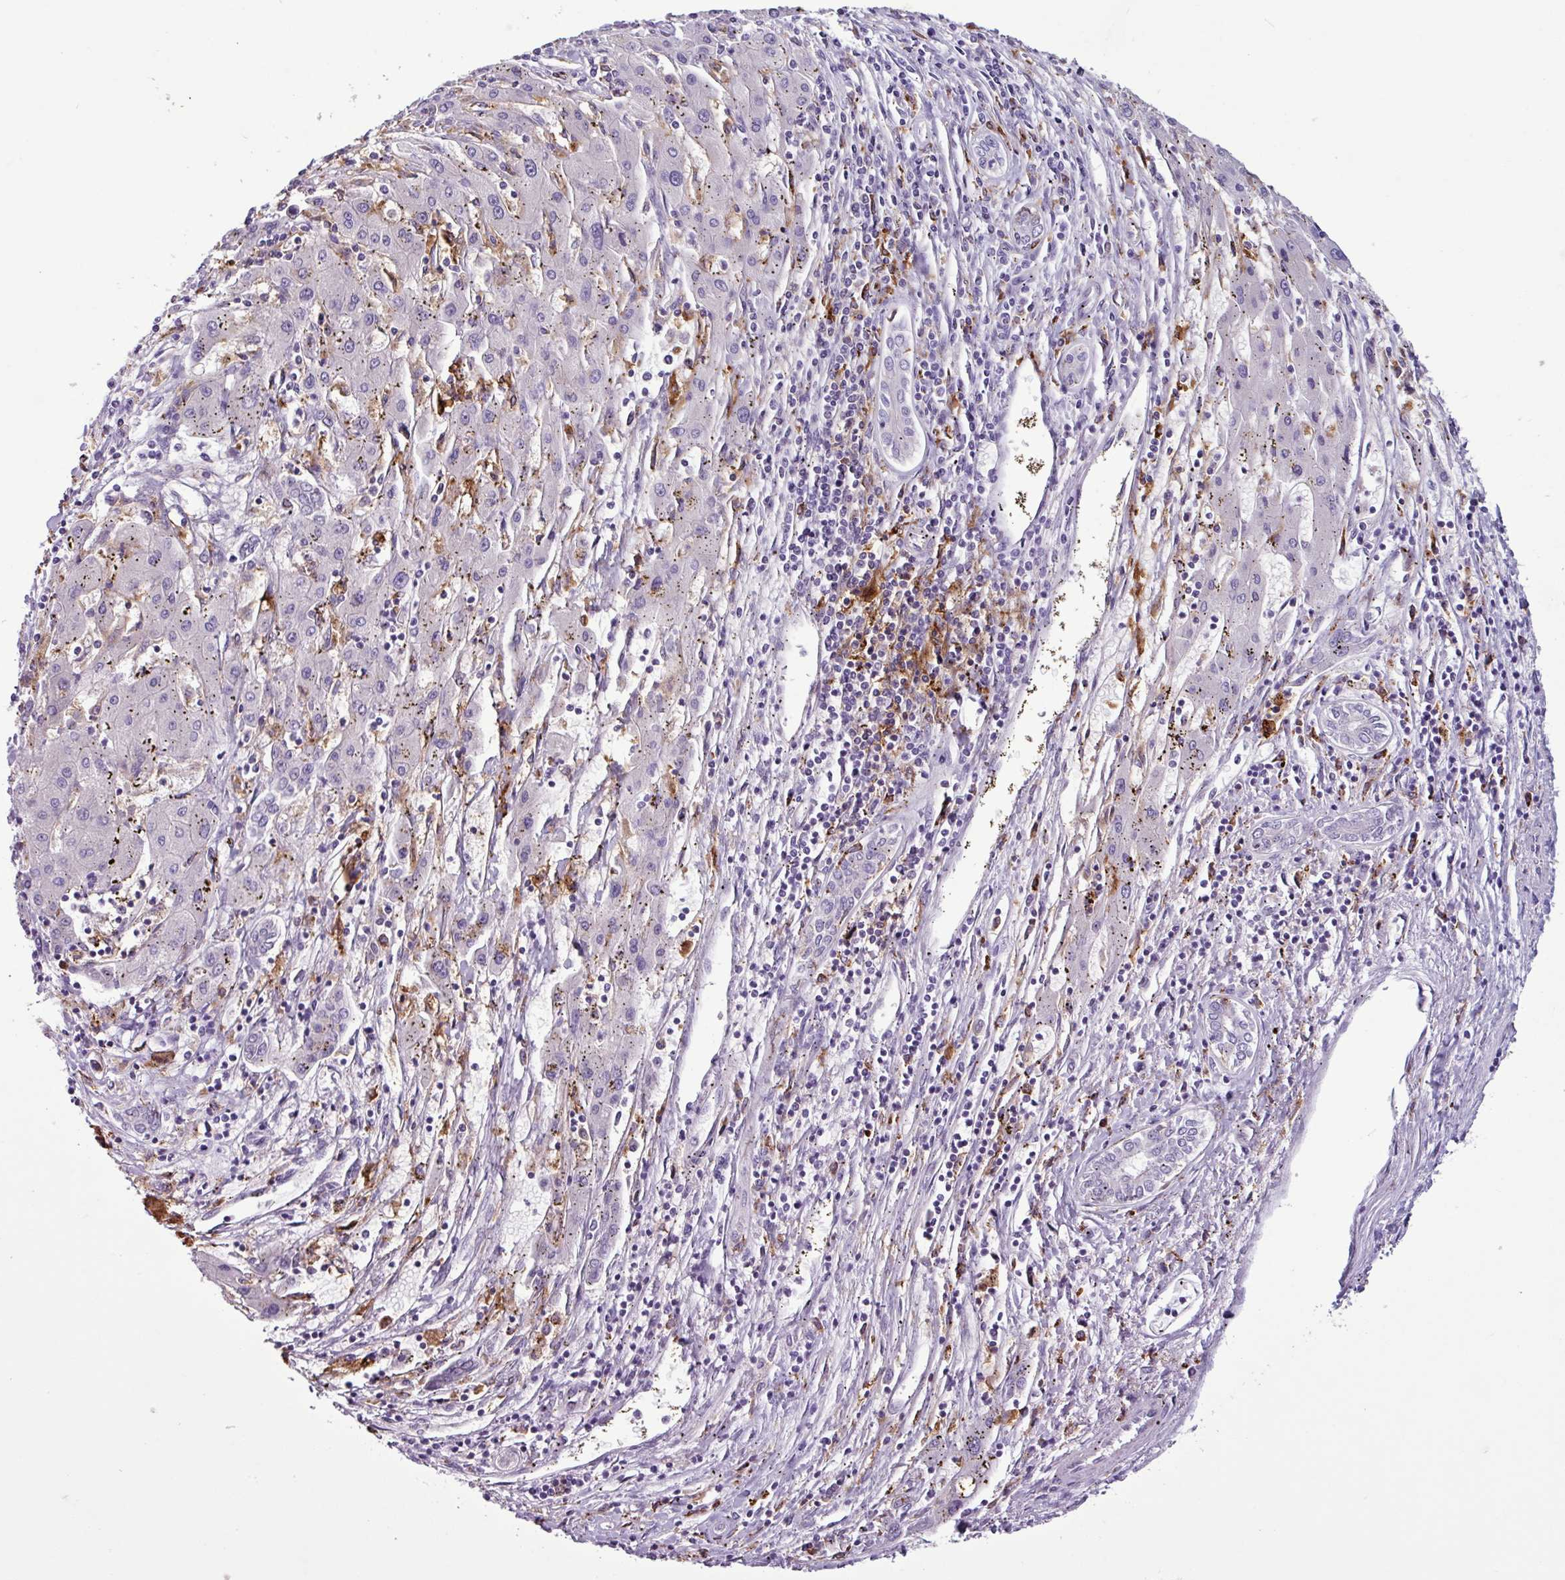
{"staining": {"intensity": "negative", "quantity": "none", "location": "none"}, "tissue": "liver cancer", "cell_type": "Tumor cells", "image_type": "cancer", "snomed": [{"axis": "morphology", "description": "Carcinoma, Hepatocellular, NOS"}, {"axis": "topography", "description": "Liver"}], "caption": "A high-resolution image shows immunohistochemistry staining of liver cancer (hepatocellular carcinoma), which reveals no significant expression in tumor cells.", "gene": "C9orf24", "patient": {"sex": "male", "age": 72}}